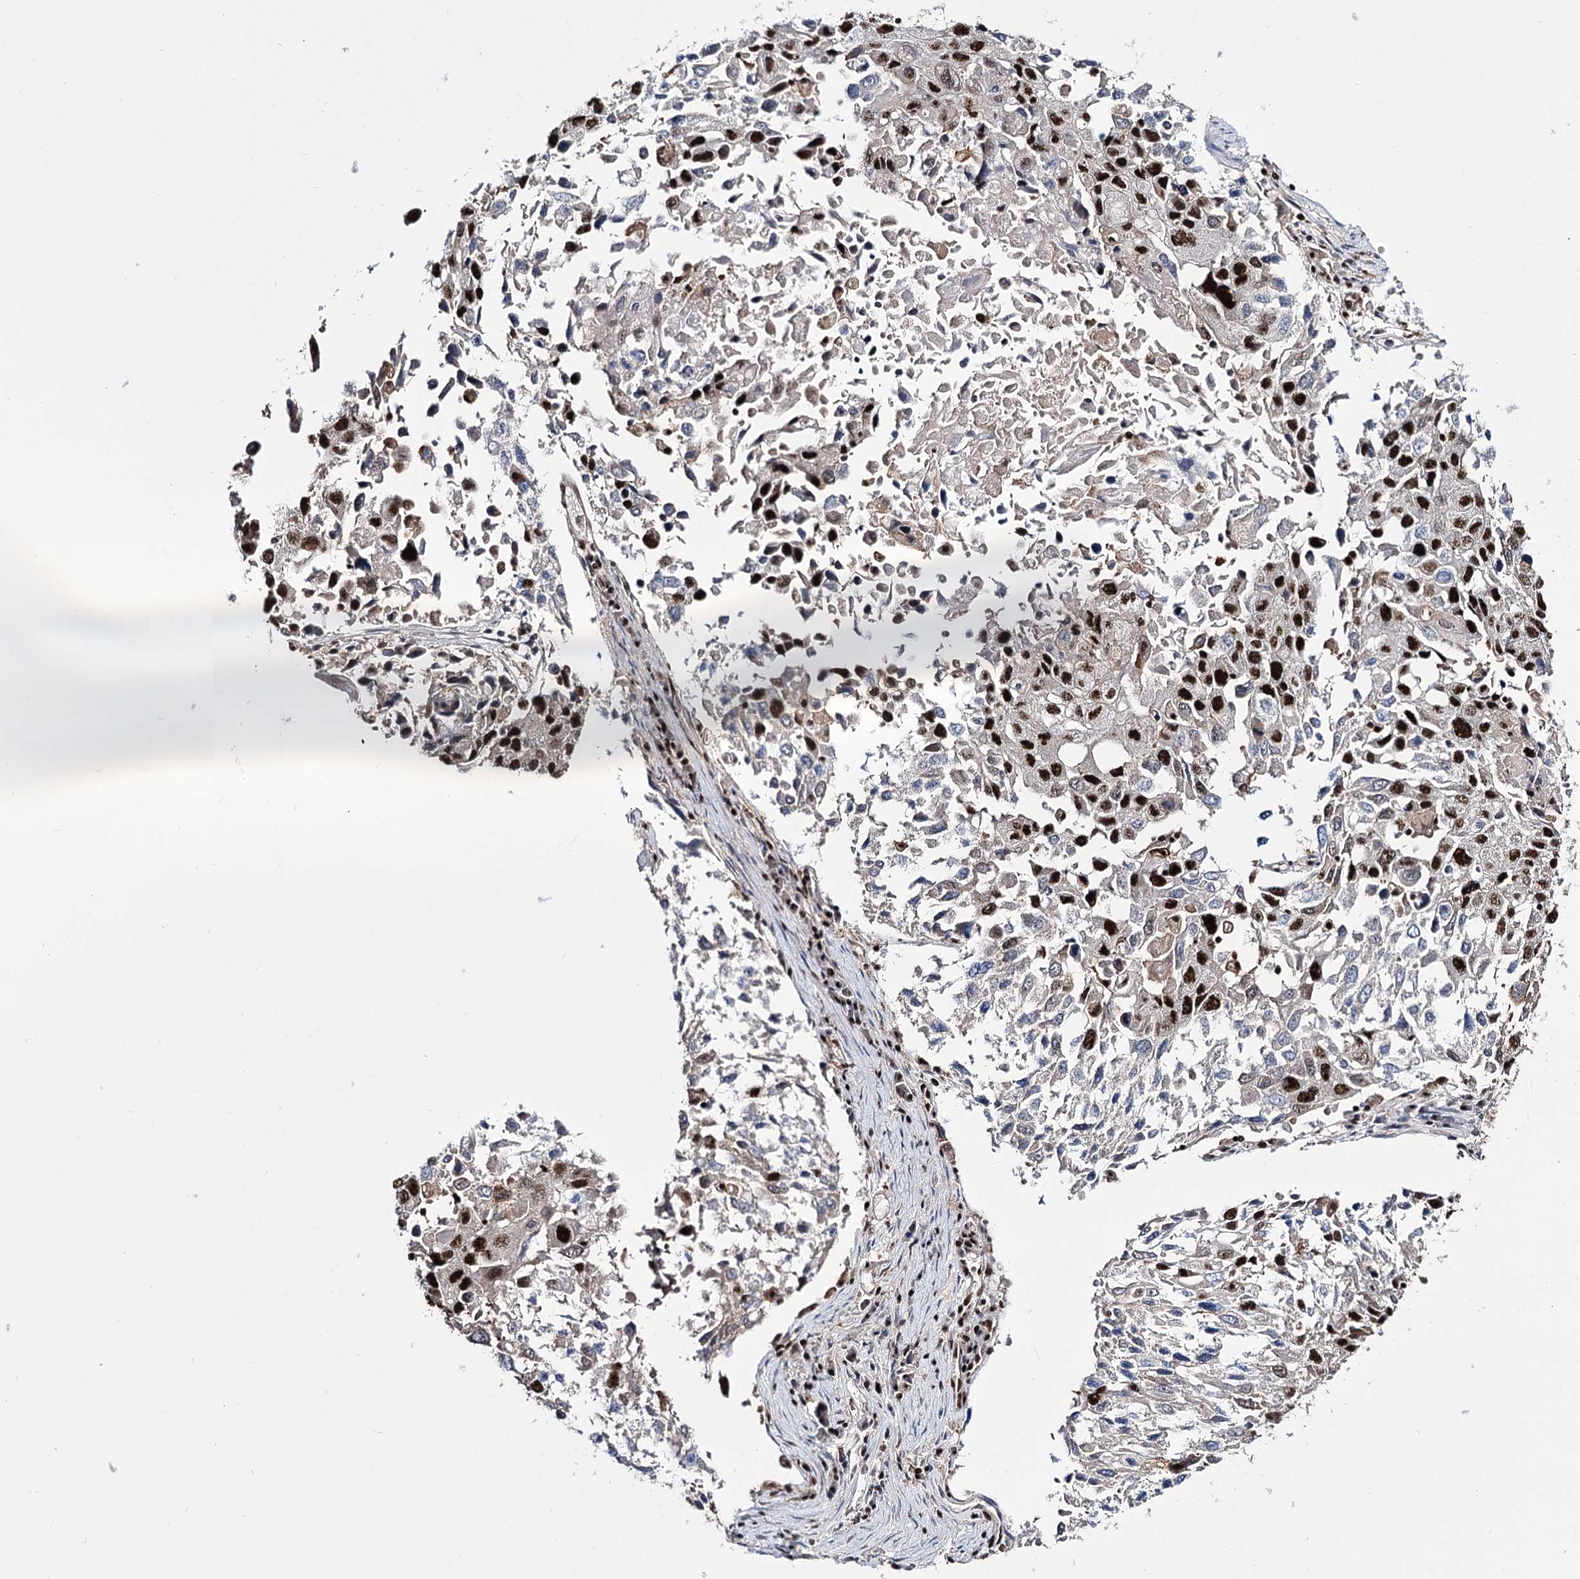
{"staining": {"intensity": "strong", "quantity": ">75%", "location": "nuclear"}, "tissue": "lung cancer", "cell_type": "Tumor cells", "image_type": "cancer", "snomed": [{"axis": "morphology", "description": "Squamous cell carcinoma, NOS"}, {"axis": "topography", "description": "Lung"}], "caption": "Immunohistochemical staining of lung cancer displays high levels of strong nuclear protein staining in about >75% of tumor cells.", "gene": "PRPF40A", "patient": {"sex": "male", "age": 65}}